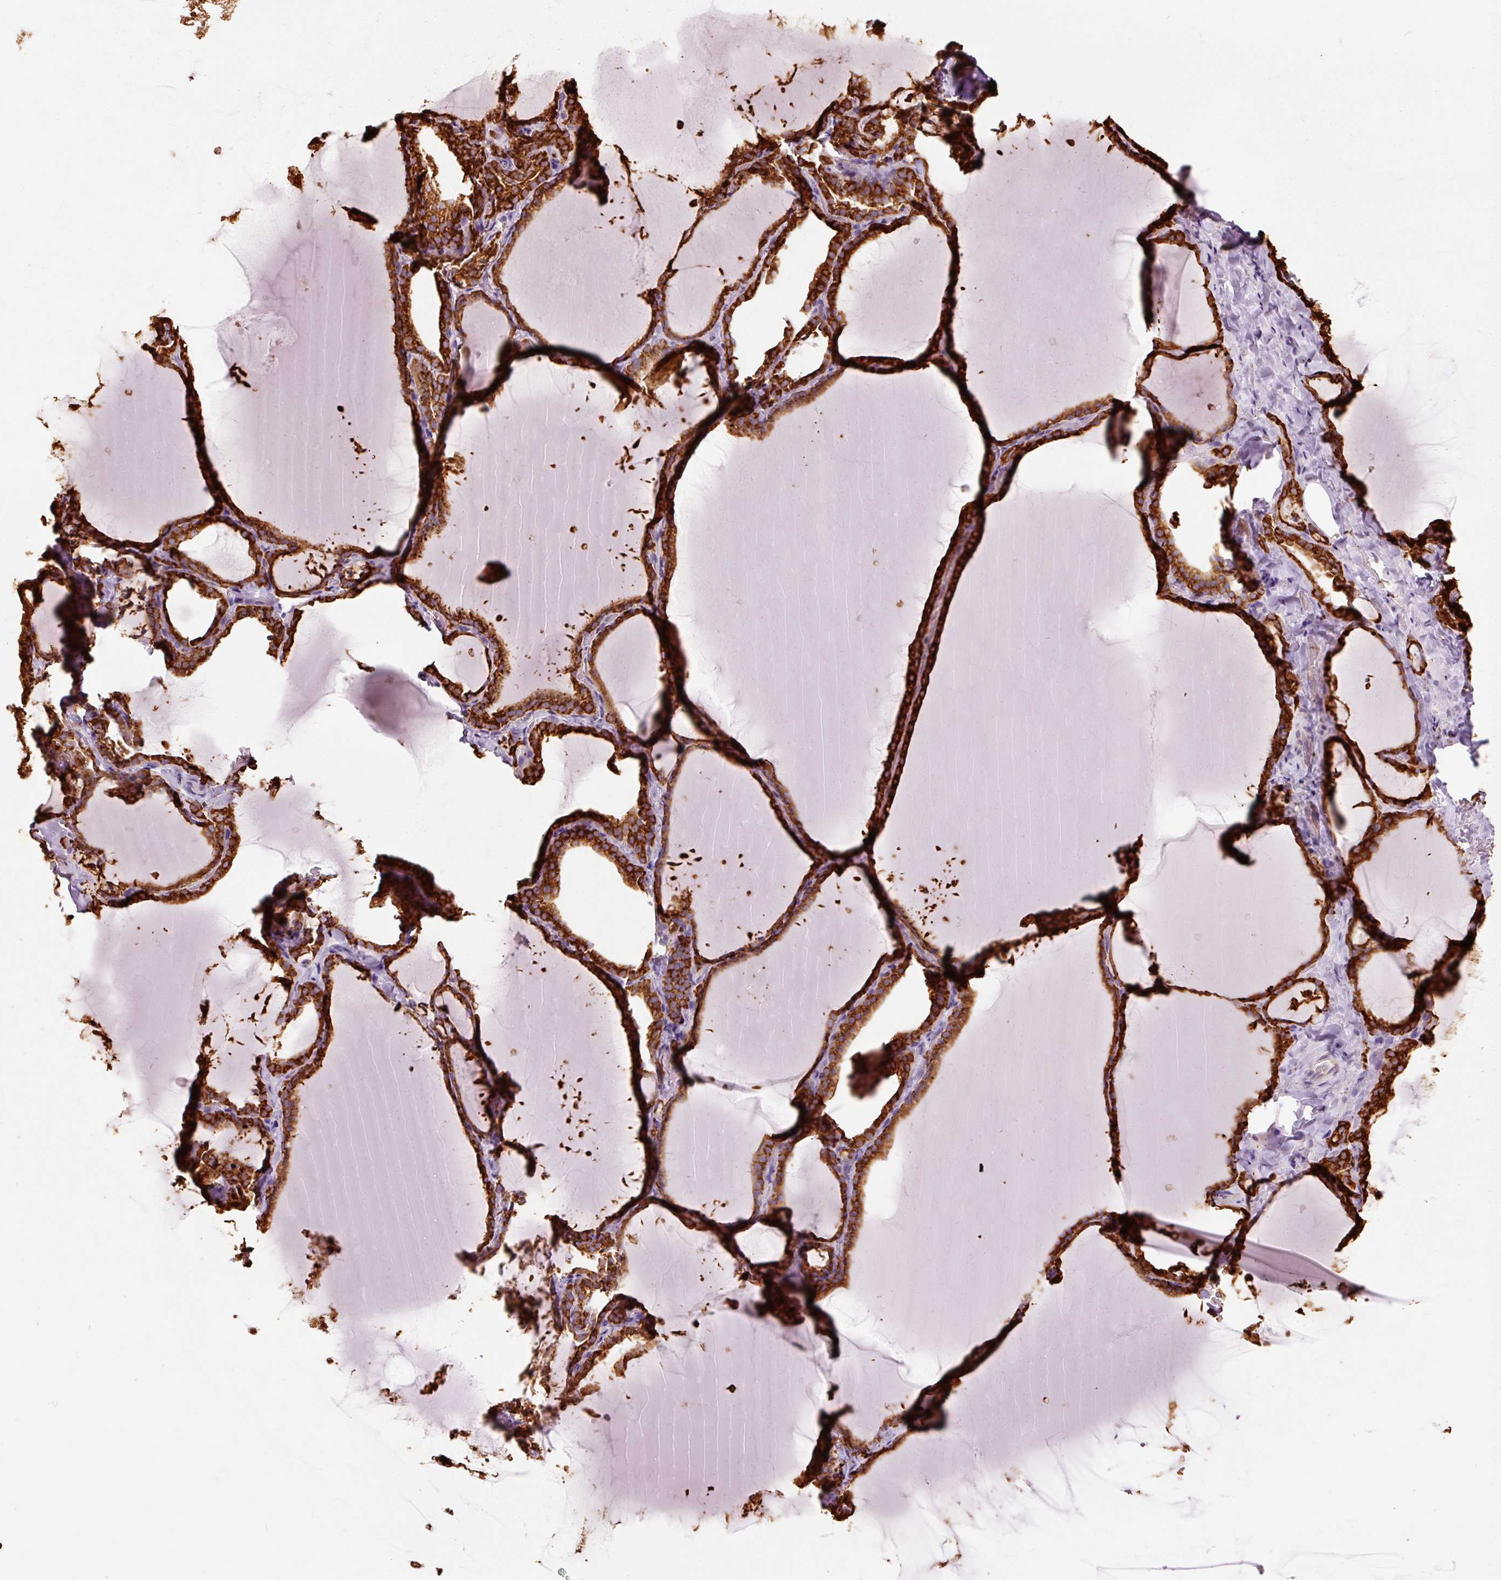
{"staining": {"intensity": "strong", "quantity": ">75%", "location": "cytoplasmic/membranous"}, "tissue": "thyroid gland", "cell_type": "Glandular cells", "image_type": "normal", "snomed": [{"axis": "morphology", "description": "Normal tissue, NOS"}, {"axis": "topography", "description": "Thyroid gland"}], "caption": "Unremarkable thyroid gland displays strong cytoplasmic/membranous staining in approximately >75% of glandular cells, visualized by immunohistochemistry. The staining was performed using DAB to visualize the protein expression in brown, while the nuclei were stained in blue with hematoxylin (Magnification: 20x).", "gene": "ENSG00000256500", "patient": {"sex": "female", "age": 22}}